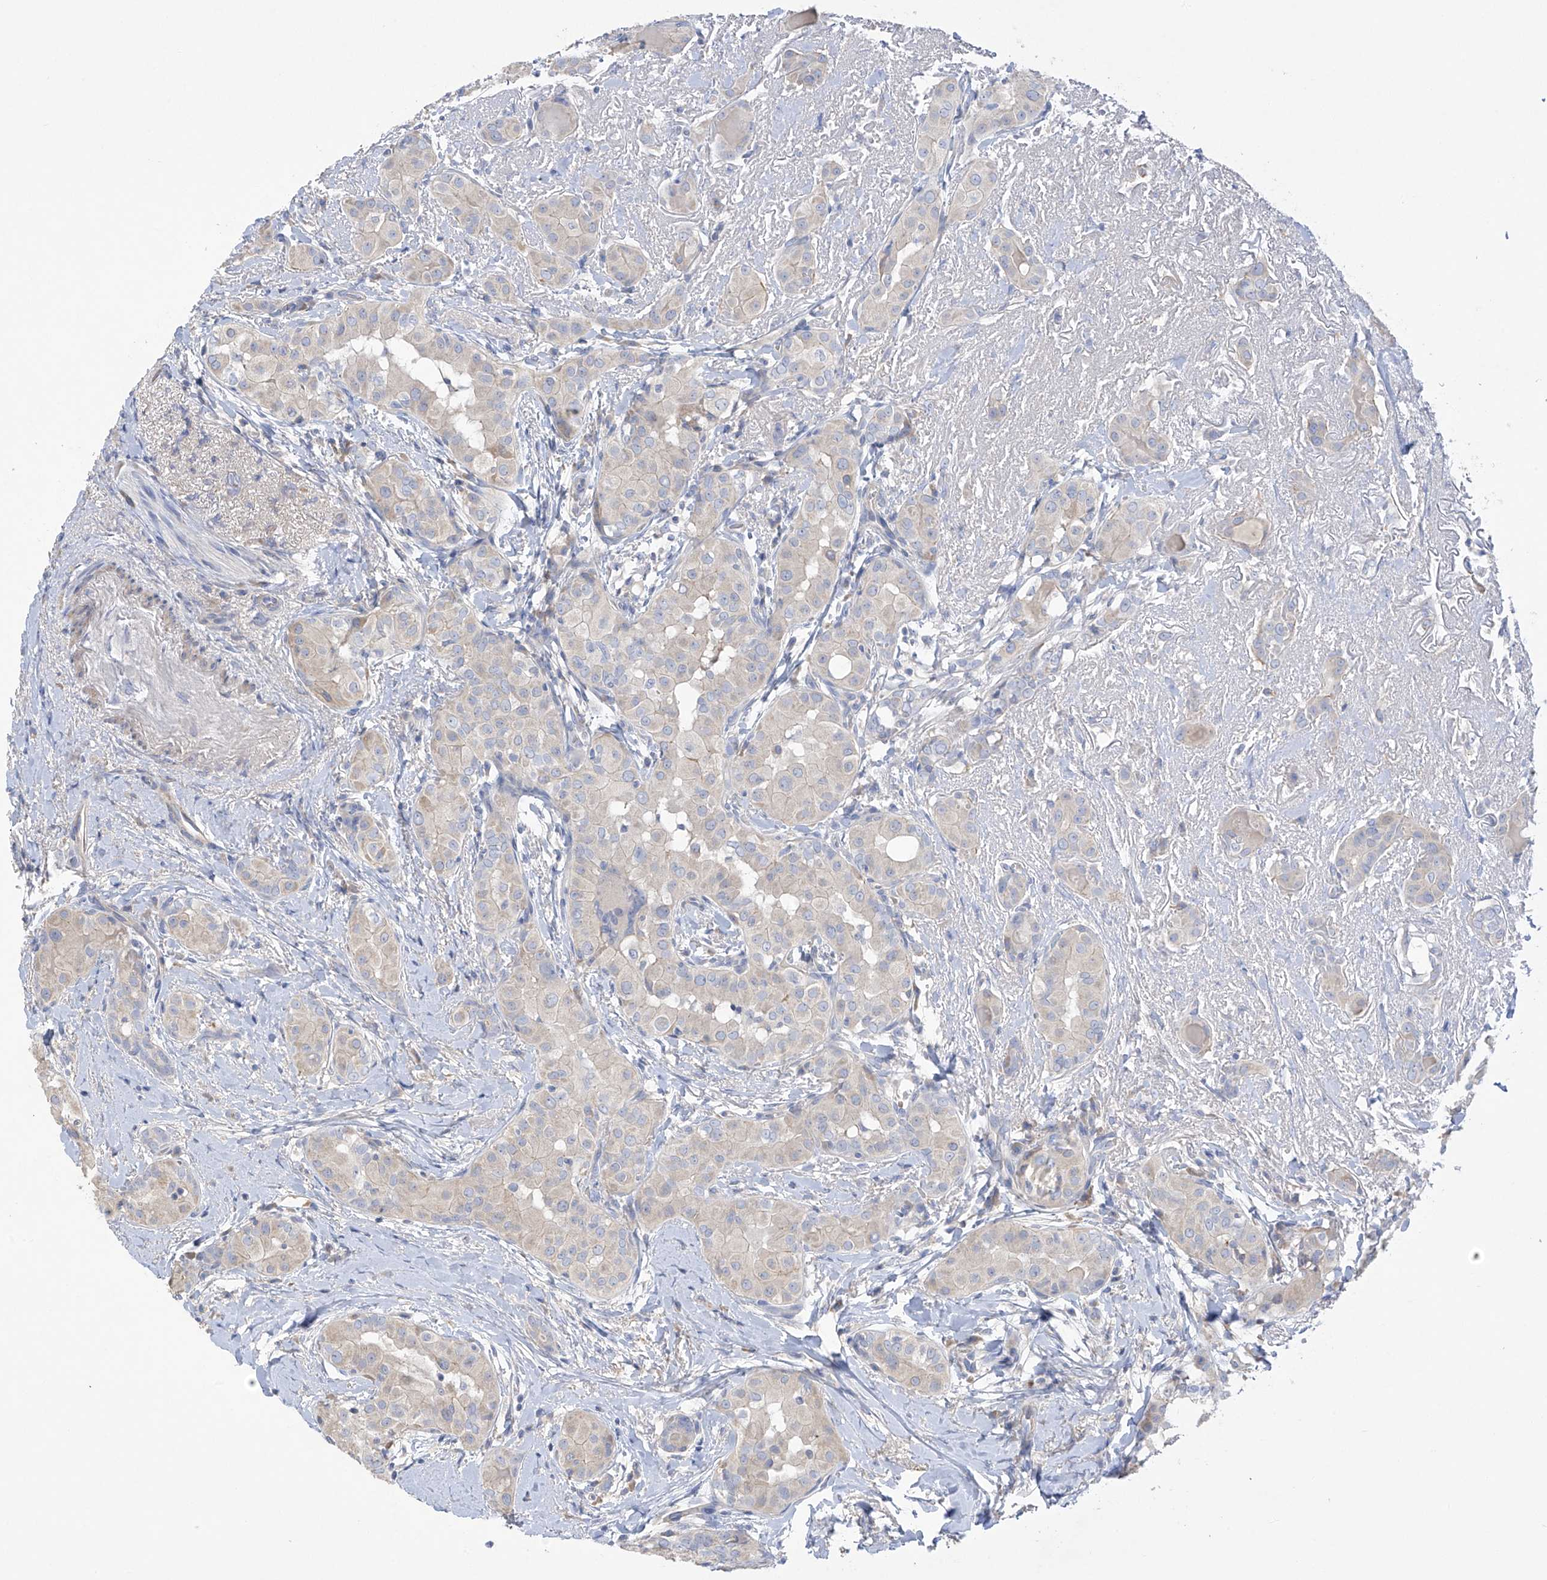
{"staining": {"intensity": "weak", "quantity": "<25%", "location": "cytoplasmic/membranous"}, "tissue": "thyroid cancer", "cell_type": "Tumor cells", "image_type": "cancer", "snomed": [{"axis": "morphology", "description": "Papillary adenocarcinoma, NOS"}, {"axis": "topography", "description": "Thyroid gland"}], "caption": "Immunohistochemistry image of human thyroid papillary adenocarcinoma stained for a protein (brown), which reveals no expression in tumor cells.", "gene": "PRSS12", "patient": {"sex": "male", "age": 33}}